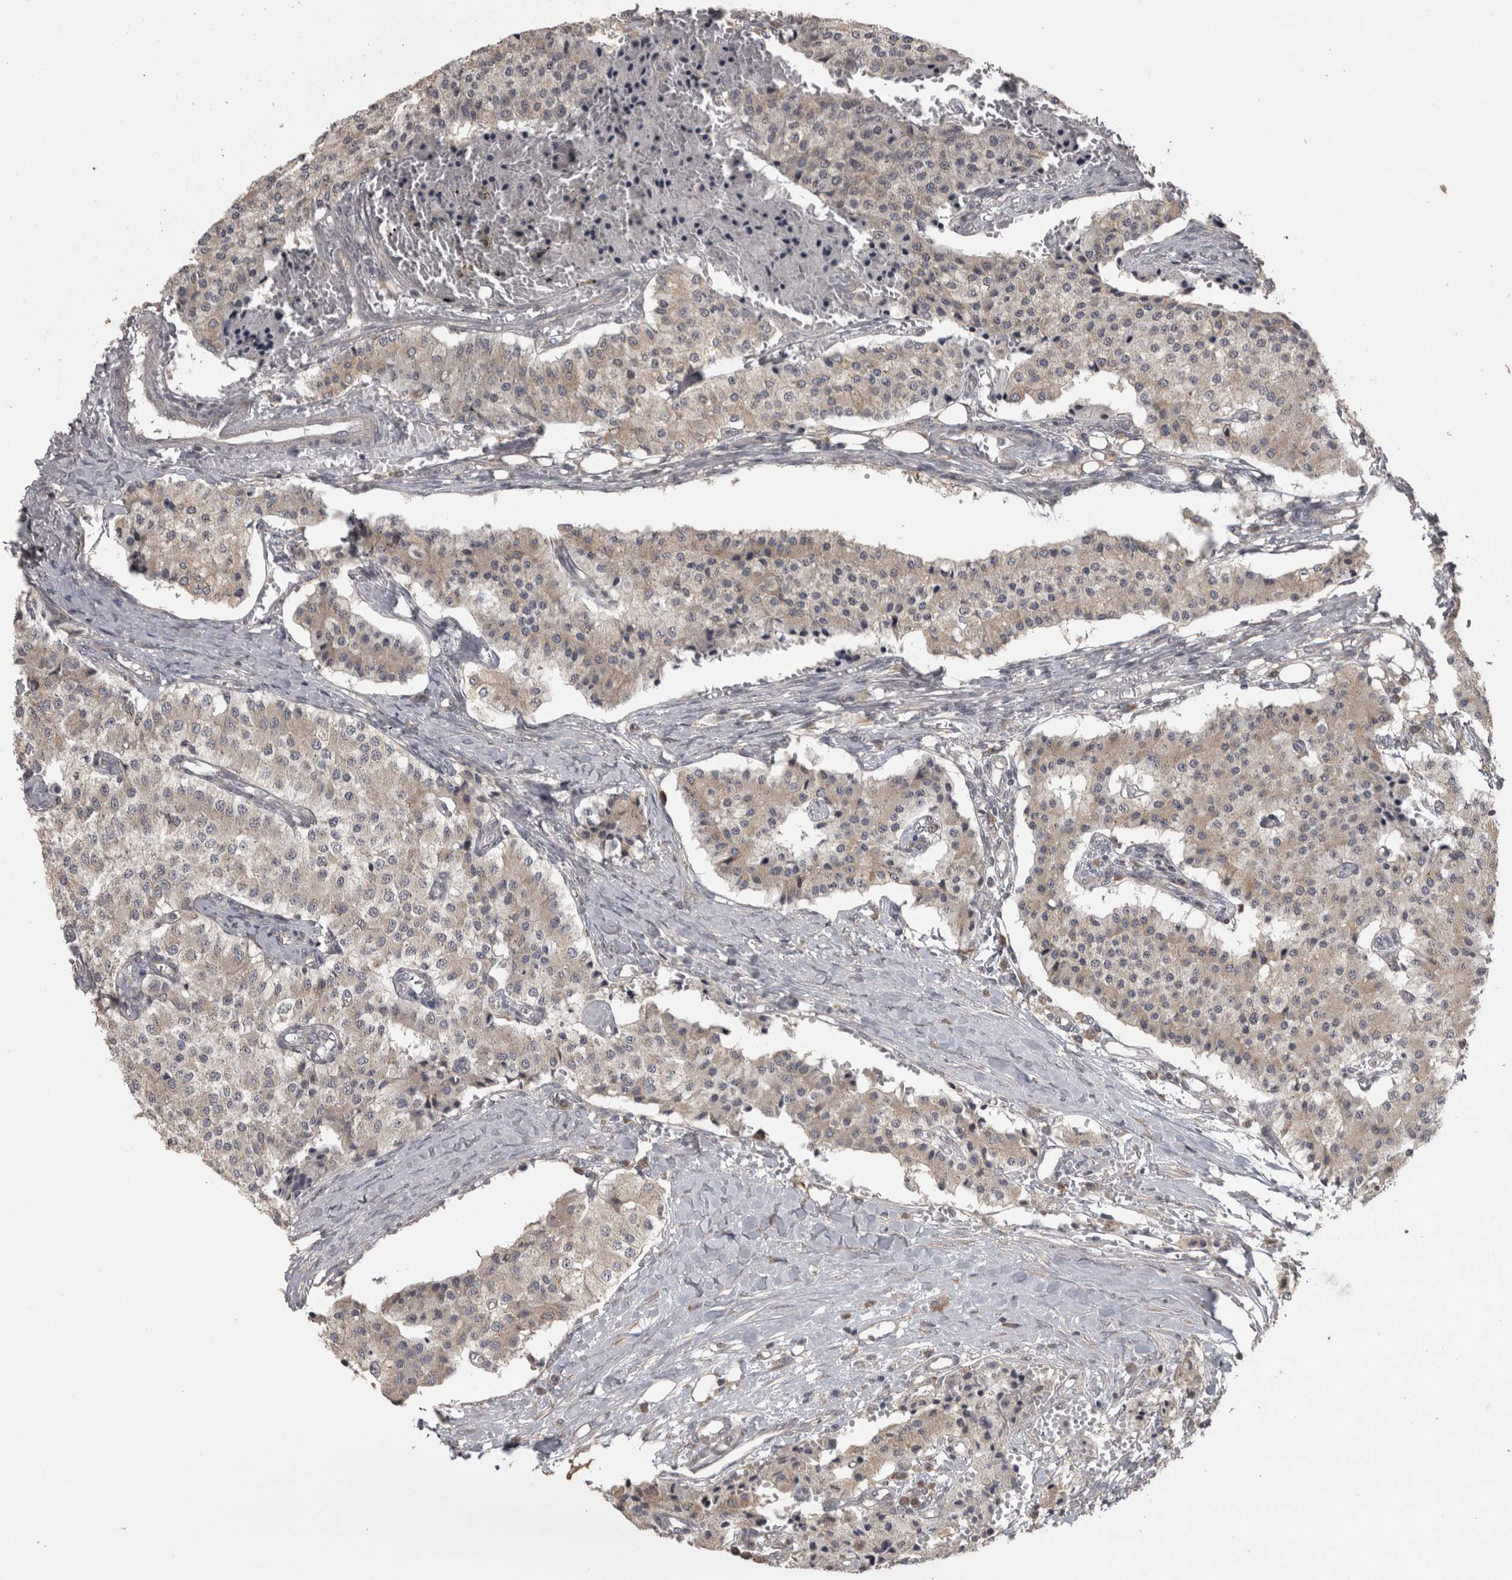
{"staining": {"intensity": "weak", "quantity": "25%-75%", "location": "cytoplasmic/membranous"}, "tissue": "carcinoid", "cell_type": "Tumor cells", "image_type": "cancer", "snomed": [{"axis": "morphology", "description": "Carcinoid, malignant, NOS"}, {"axis": "topography", "description": "Colon"}], "caption": "Carcinoid (malignant) tissue demonstrates weak cytoplasmic/membranous staining in about 25%-75% of tumor cells, visualized by immunohistochemistry.", "gene": "RAB29", "patient": {"sex": "female", "age": 52}}